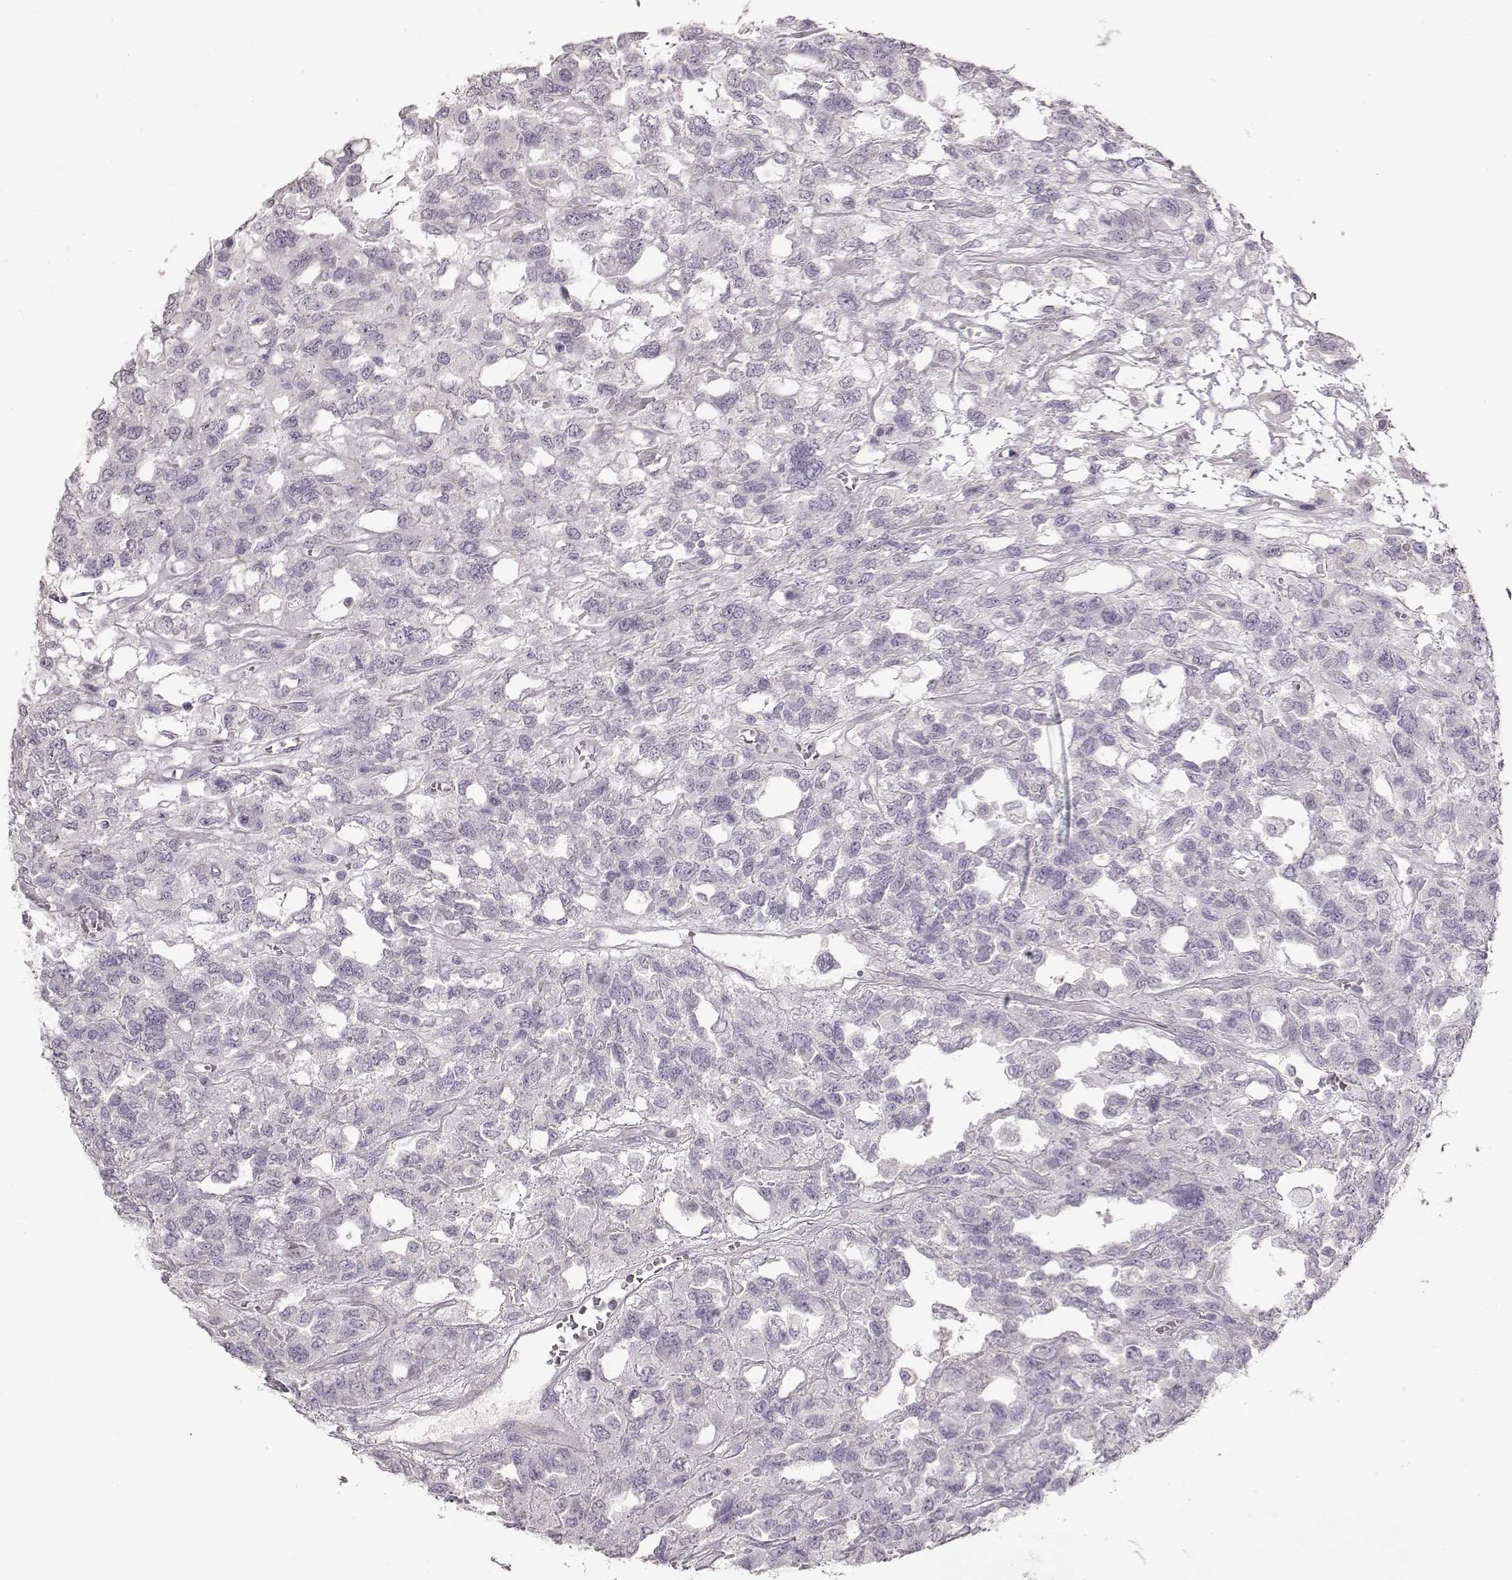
{"staining": {"intensity": "negative", "quantity": "none", "location": "none"}, "tissue": "testis cancer", "cell_type": "Tumor cells", "image_type": "cancer", "snomed": [{"axis": "morphology", "description": "Seminoma, NOS"}, {"axis": "topography", "description": "Testis"}], "caption": "IHC of human testis cancer (seminoma) exhibits no staining in tumor cells.", "gene": "S100B", "patient": {"sex": "male", "age": 52}}